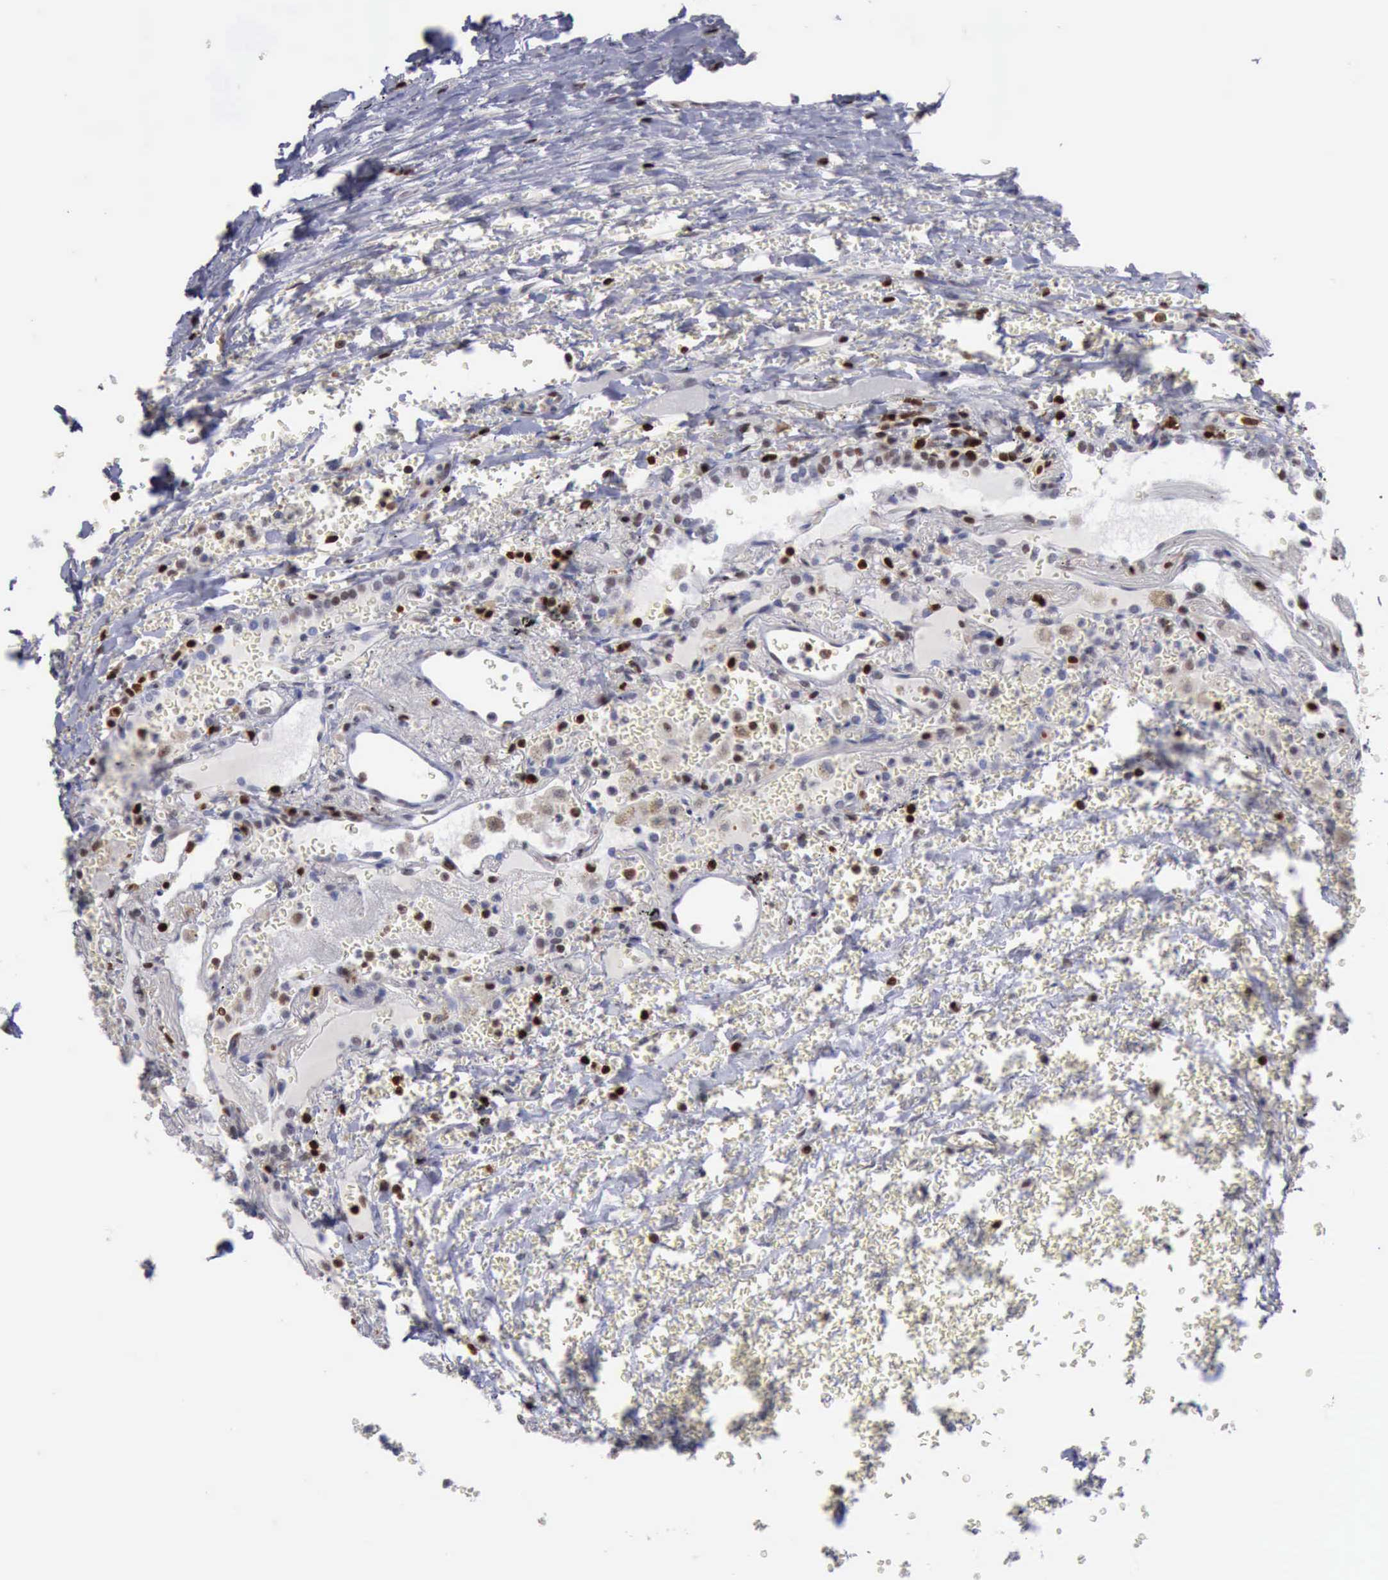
{"staining": {"intensity": "moderate", "quantity": ">75%", "location": "cytoplasmic/membranous,nuclear"}, "tissue": "carcinoid", "cell_type": "Tumor cells", "image_type": "cancer", "snomed": [{"axis": "morphology", "description": "Carcinoid, malignant, NOS"}, {"axis": "topography", "description": "Bronchus"}], "caption": "The immunohistochemical stain shows moderate cytoplasmic/membranous and nuclear expression in tumor cells of malignant carcinoid tissue. (IHC, brightfield microscopy, high magnification).", "gene": "PDCD4", "patient": {"sex": "male", "age": 55}}